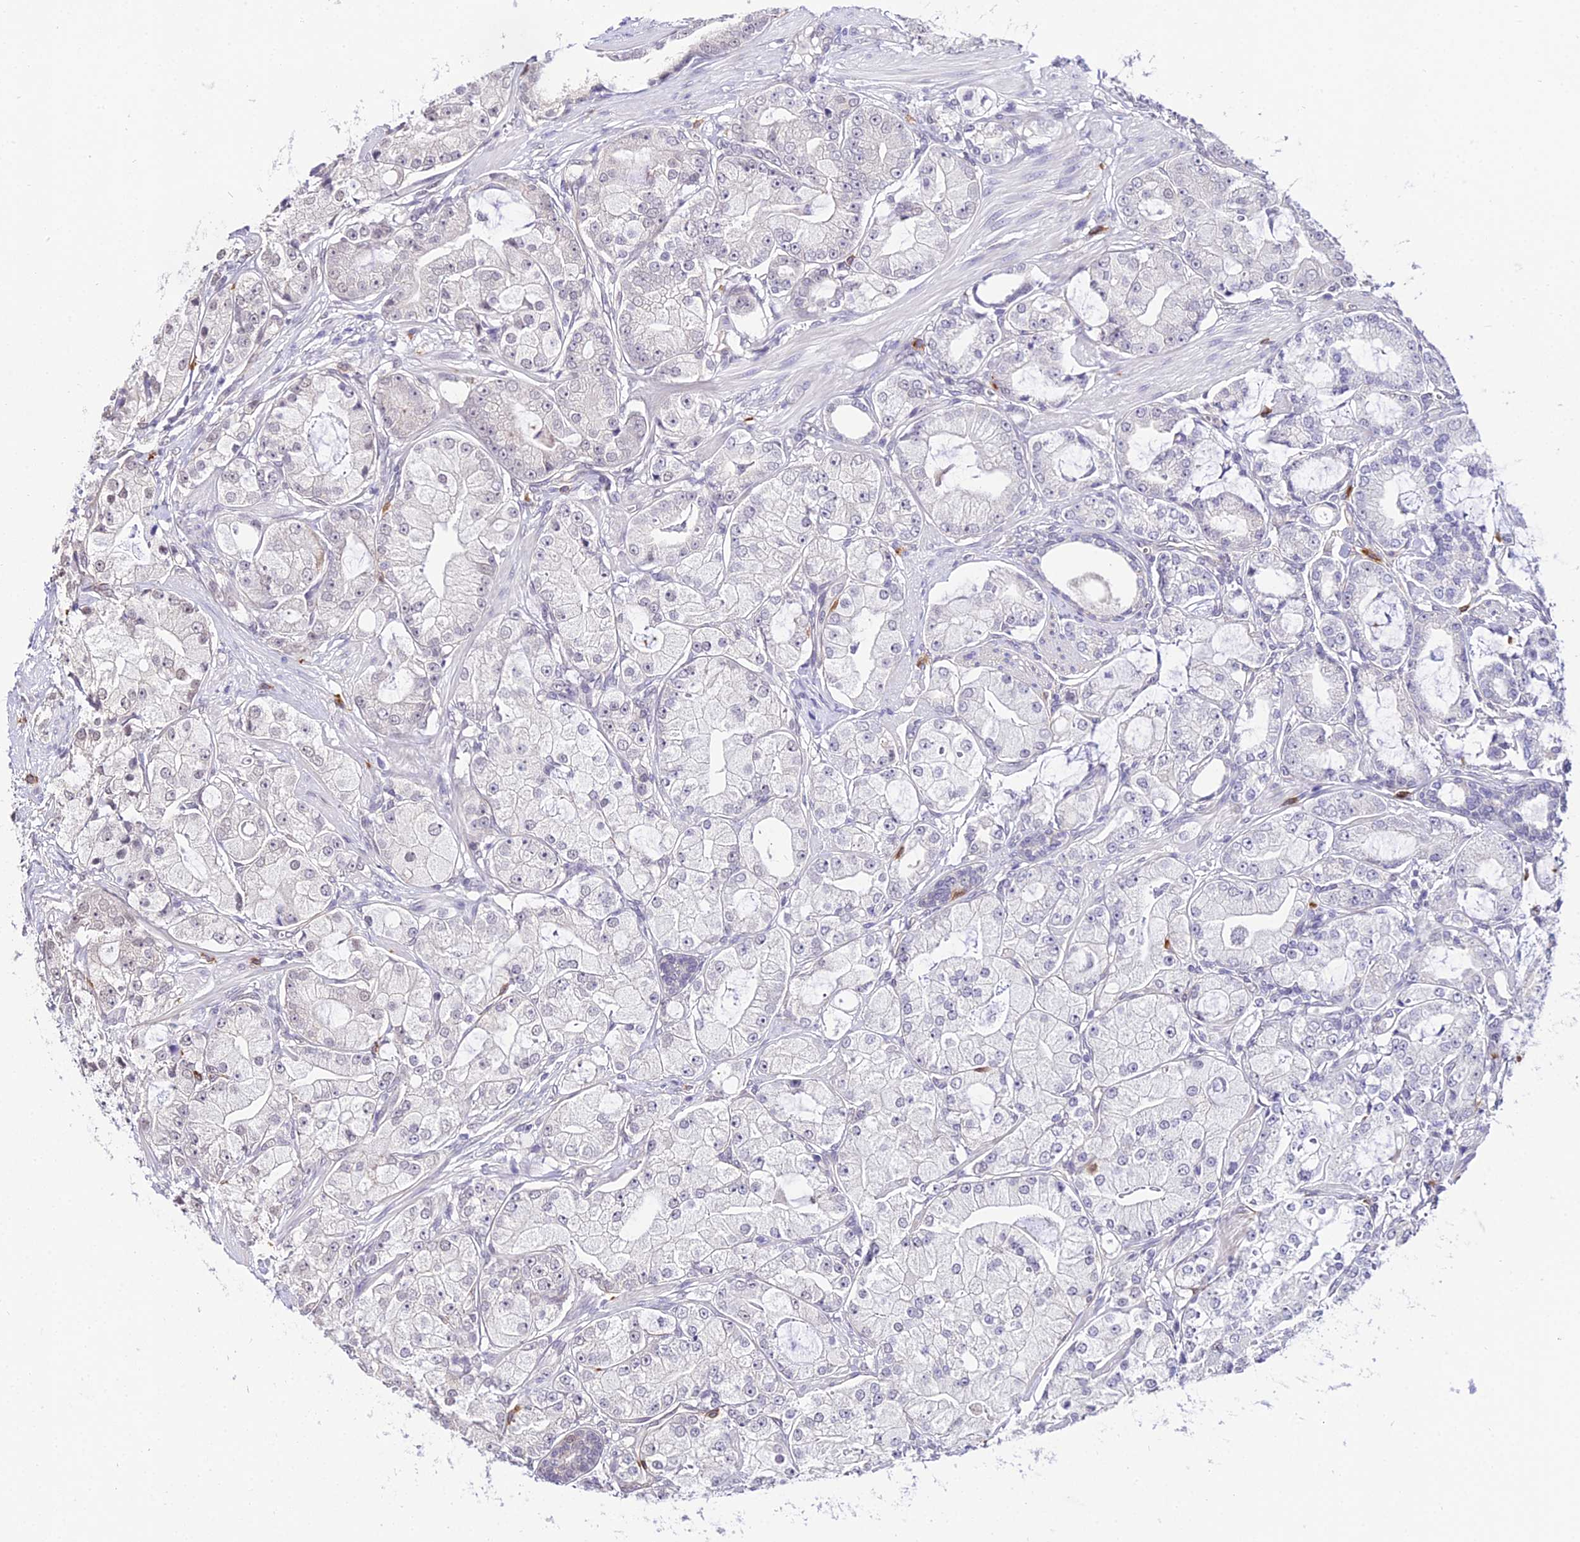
{"staining": {"intensity": "weak", "quantity": "<25%", "location": "nuclear"}, "tissue": "prostate cancer", "cell_type": "Tumor cells", "image_type": "cancer", "snomed": [{"axis": "morphology", "description": "Adenocarcinoma, High grade"}, {"axis": "topography", "description": "Prostate"}], "caption": "DAB immunohistochemical staining of human prostate high-grade adenocarcinoma demonstrates no significant expression in tumor cells.", "gene": "POLR2I", "patient": {"sex": "male", "age": 71}}